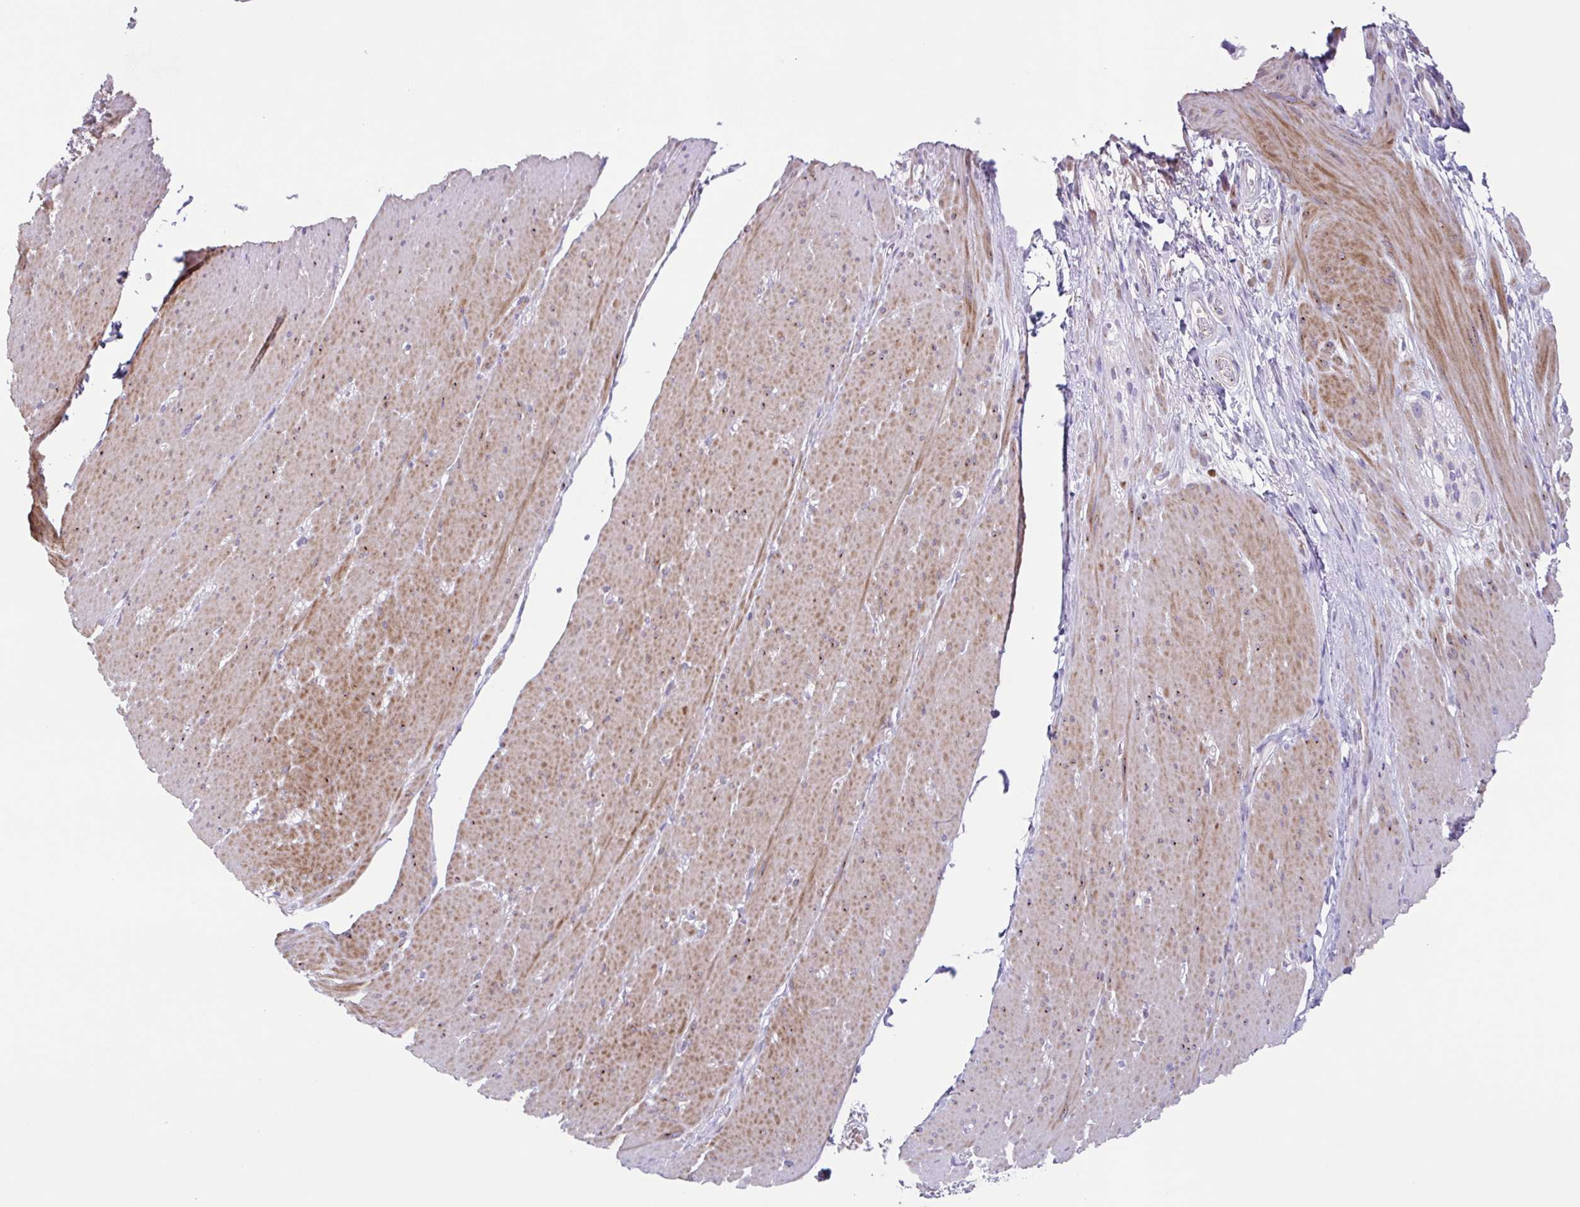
{"staining": {"intensity": "moderate", "quantity": "25%-75%", "location": "cytoplasmic/membranous"}, "tissue": "smooth muscle", "cell_type": "Smooth muscle cells", "image_type": "normal", "snomed": [{"axis": "morphology", "description": "Normal tissue, NOS"}, {"axis": "topography", "description": "Smooth muscle"}, {"axis": "topography", "description": "Rectum"}], "caption": "A high-resolution photomicrograph shows immunohistochemistry staining of normal smooth muscle, which demonstrates moderate cytoplasmic/membranous positivity in approximately 25%-75% of smooth muscle cells.", "gene": "COL17A1", "patient": {"sex": "male", "age": 53}}